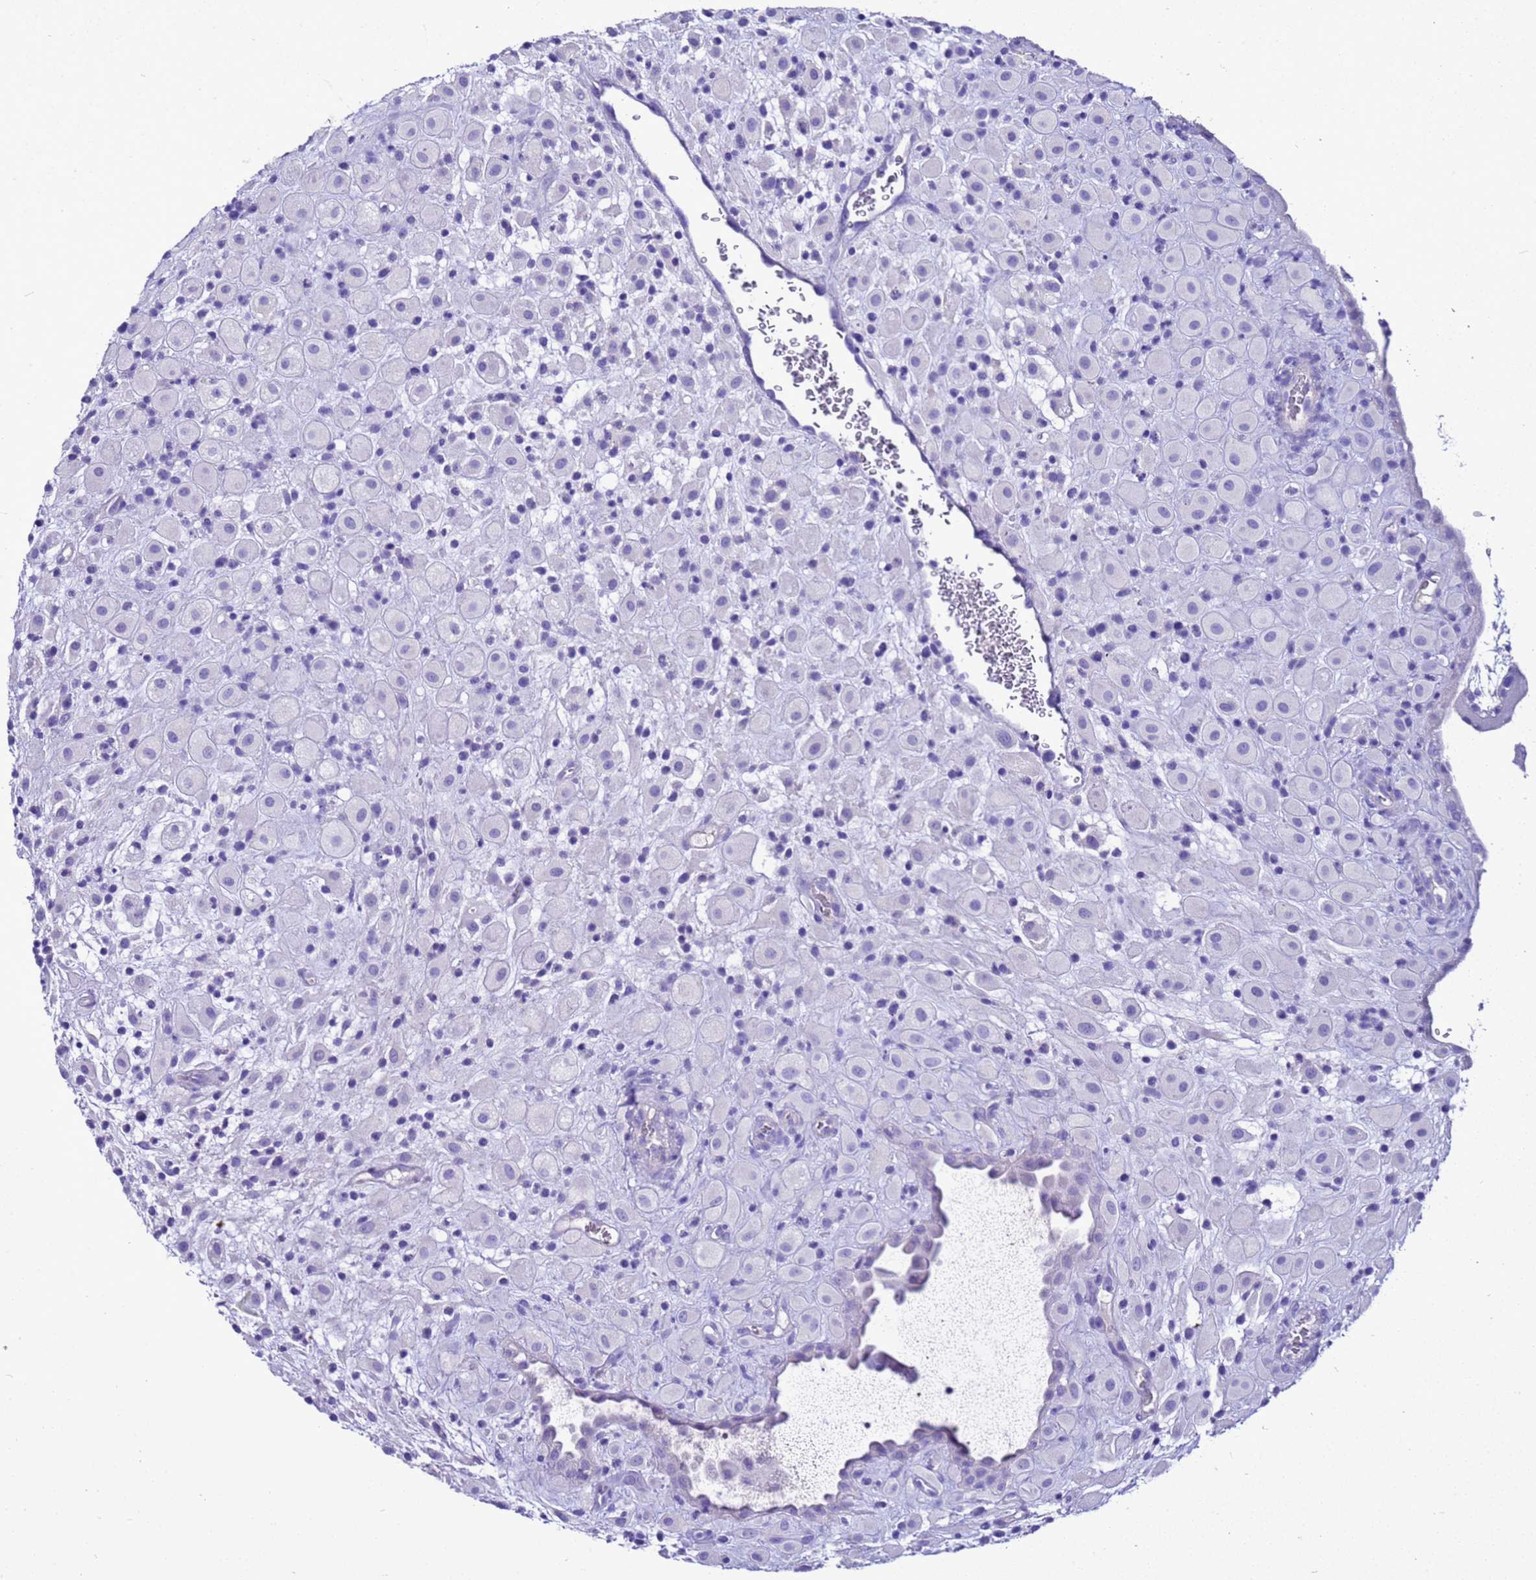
{"staining": {"intensity": "negative", "quantity": "none", "location": "none"}, "tissue": "placenta", "cell_type": "Decidual cells", "image_type": "normal", "snomed": [{"axis": "morphology", "description": "Normal tissue, NOS"}, {"axis": "topography", "description": "Placenta"}], "caption": "Immunohistochemistry (IHC) histopathology image of normal placenta stained for a protein (brown), which shows no expression in decidual cells. Nuclei are stained in blue.", "gene": "BEST2", "patient": {"sex": "female", "age": 35}}